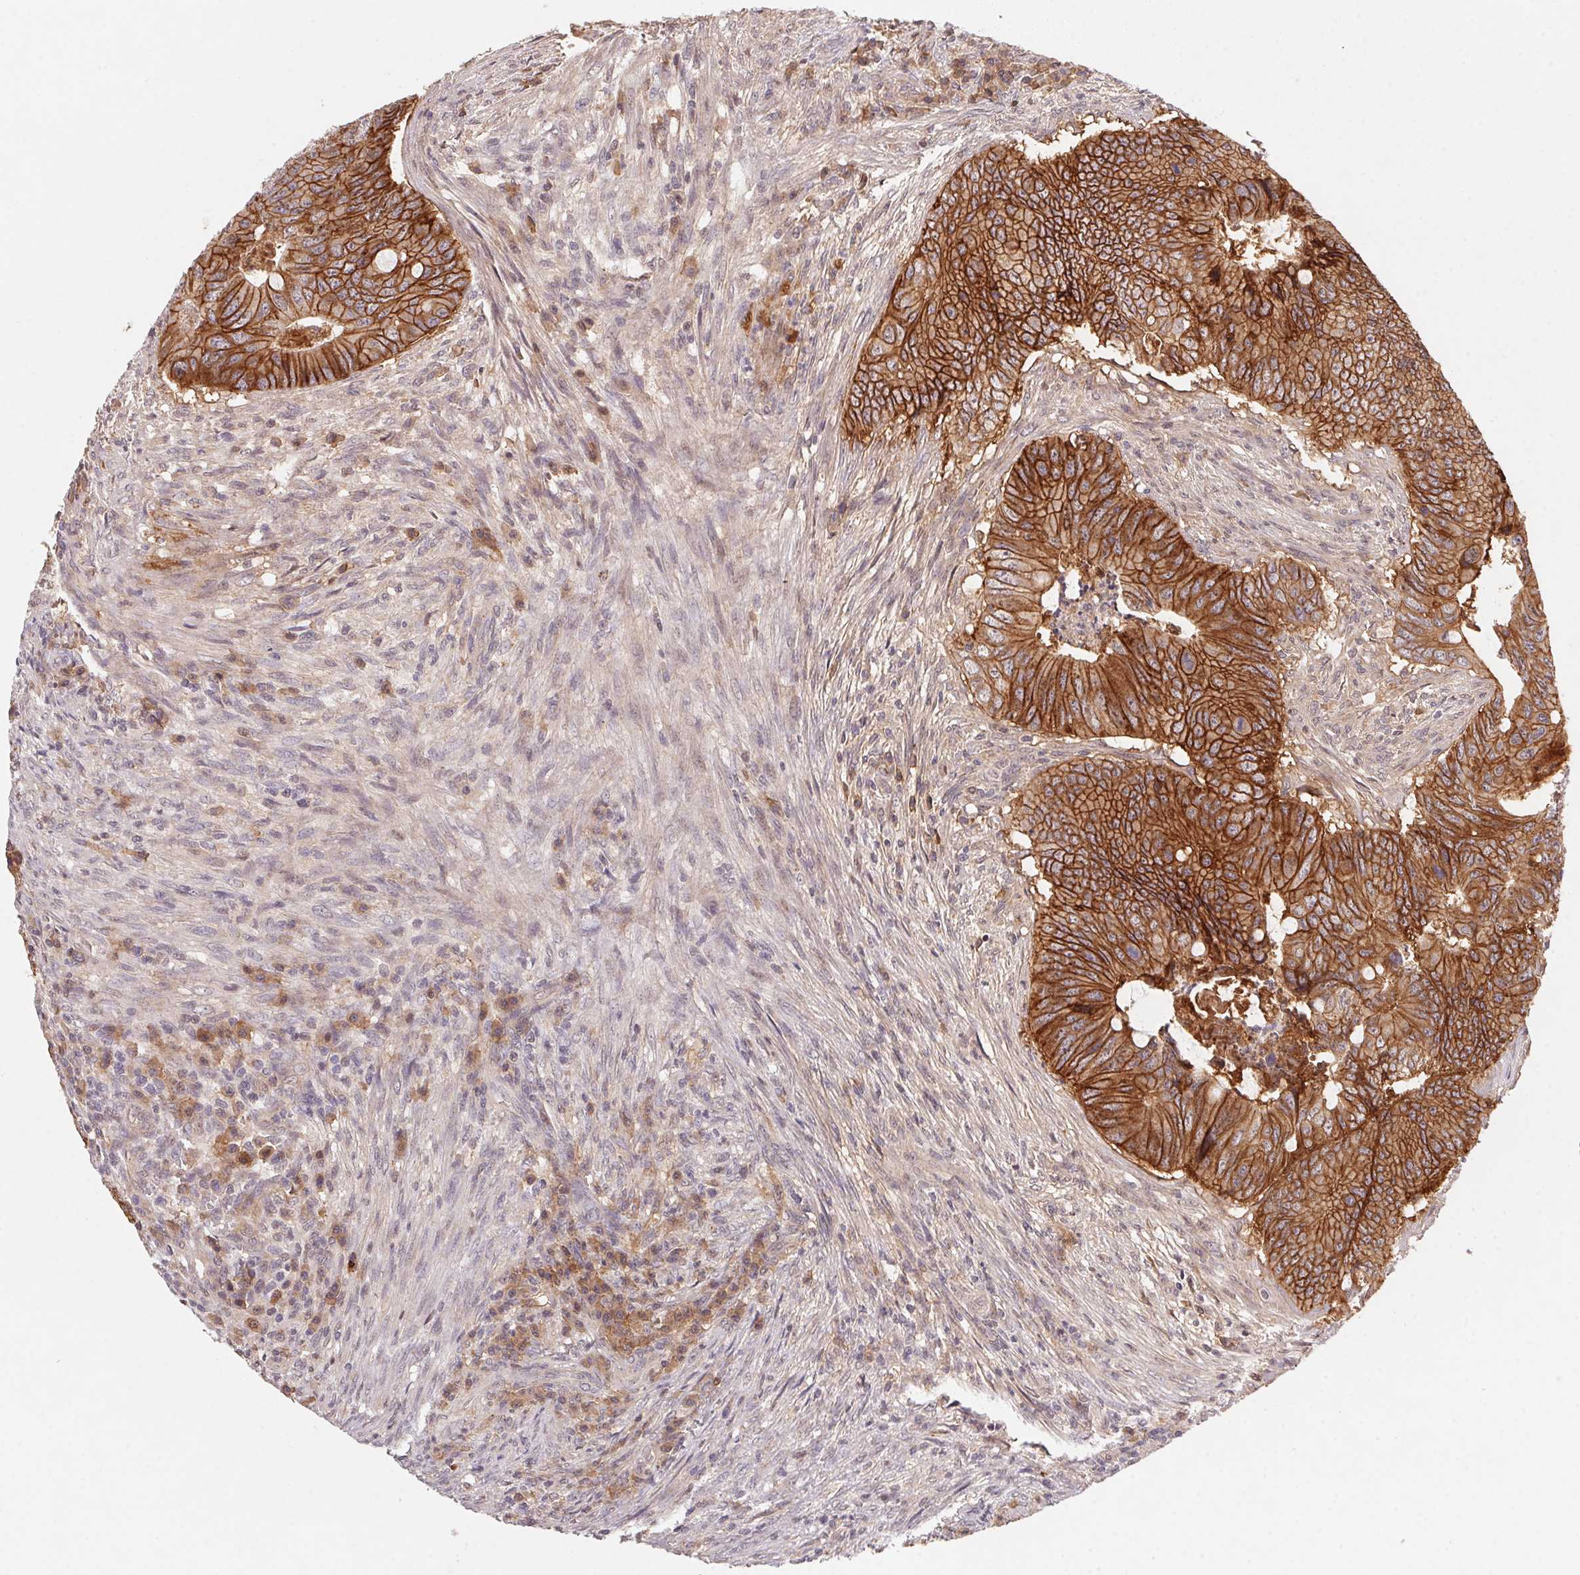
{"staining": {"intensity": "strong", "quantity": ">75%", "location": "cytoplasmic/membranous"}, "tissue": "colorectal cancer", "cell_type": "Tumor cells", "image_type": "cancer", "snomed": [{"axis": "morphology", "description": "Adenocarcinoma, NOS"}, {"axis": "topography", "description": "Colon"}], "caption": "IHC of colorectal cancer exhibits high levels of strong cytoplasmic/membranous expression in approximately >75% of tumor cells.", "gene": "SLC52A2", "patient": {"sex": "female", "age": 74}}